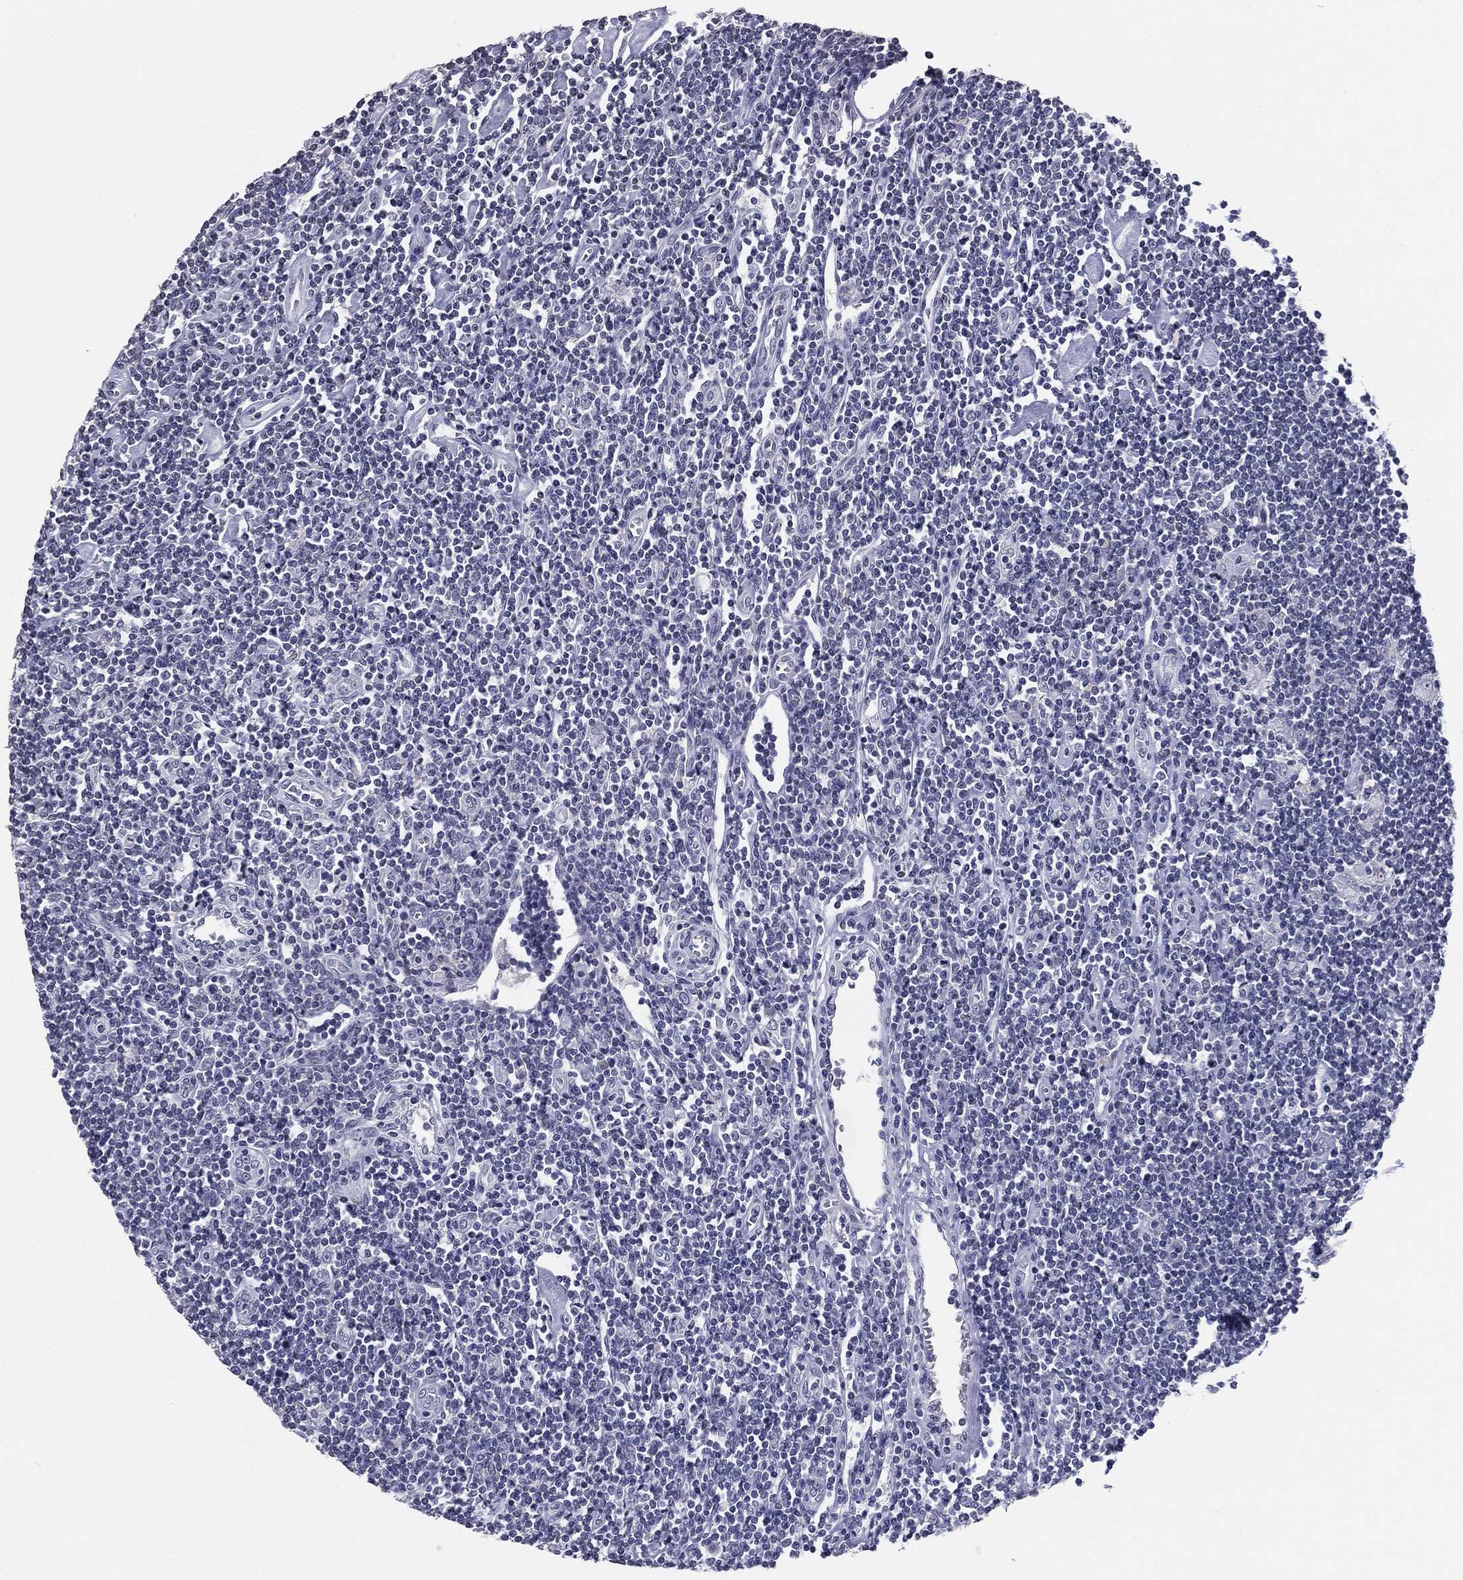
{"staining": {"intensity": "negative", "quantity": "none", "location": "none"}, "tissue": "lymphoma", "cell_type": "Tumor cells", "image_type": "cancer", "snomed": [{"axis": "morphology", "description": "Hodgkin's disease, NOS"}, {"axis": "topography", "description": "Lymph node"}], "caption": "Histopathology image shows no significant protein expression in tumor cells of lymphoma.", "gene": "SERPINB4", "patient": {"sex": "male", "age": 40}}